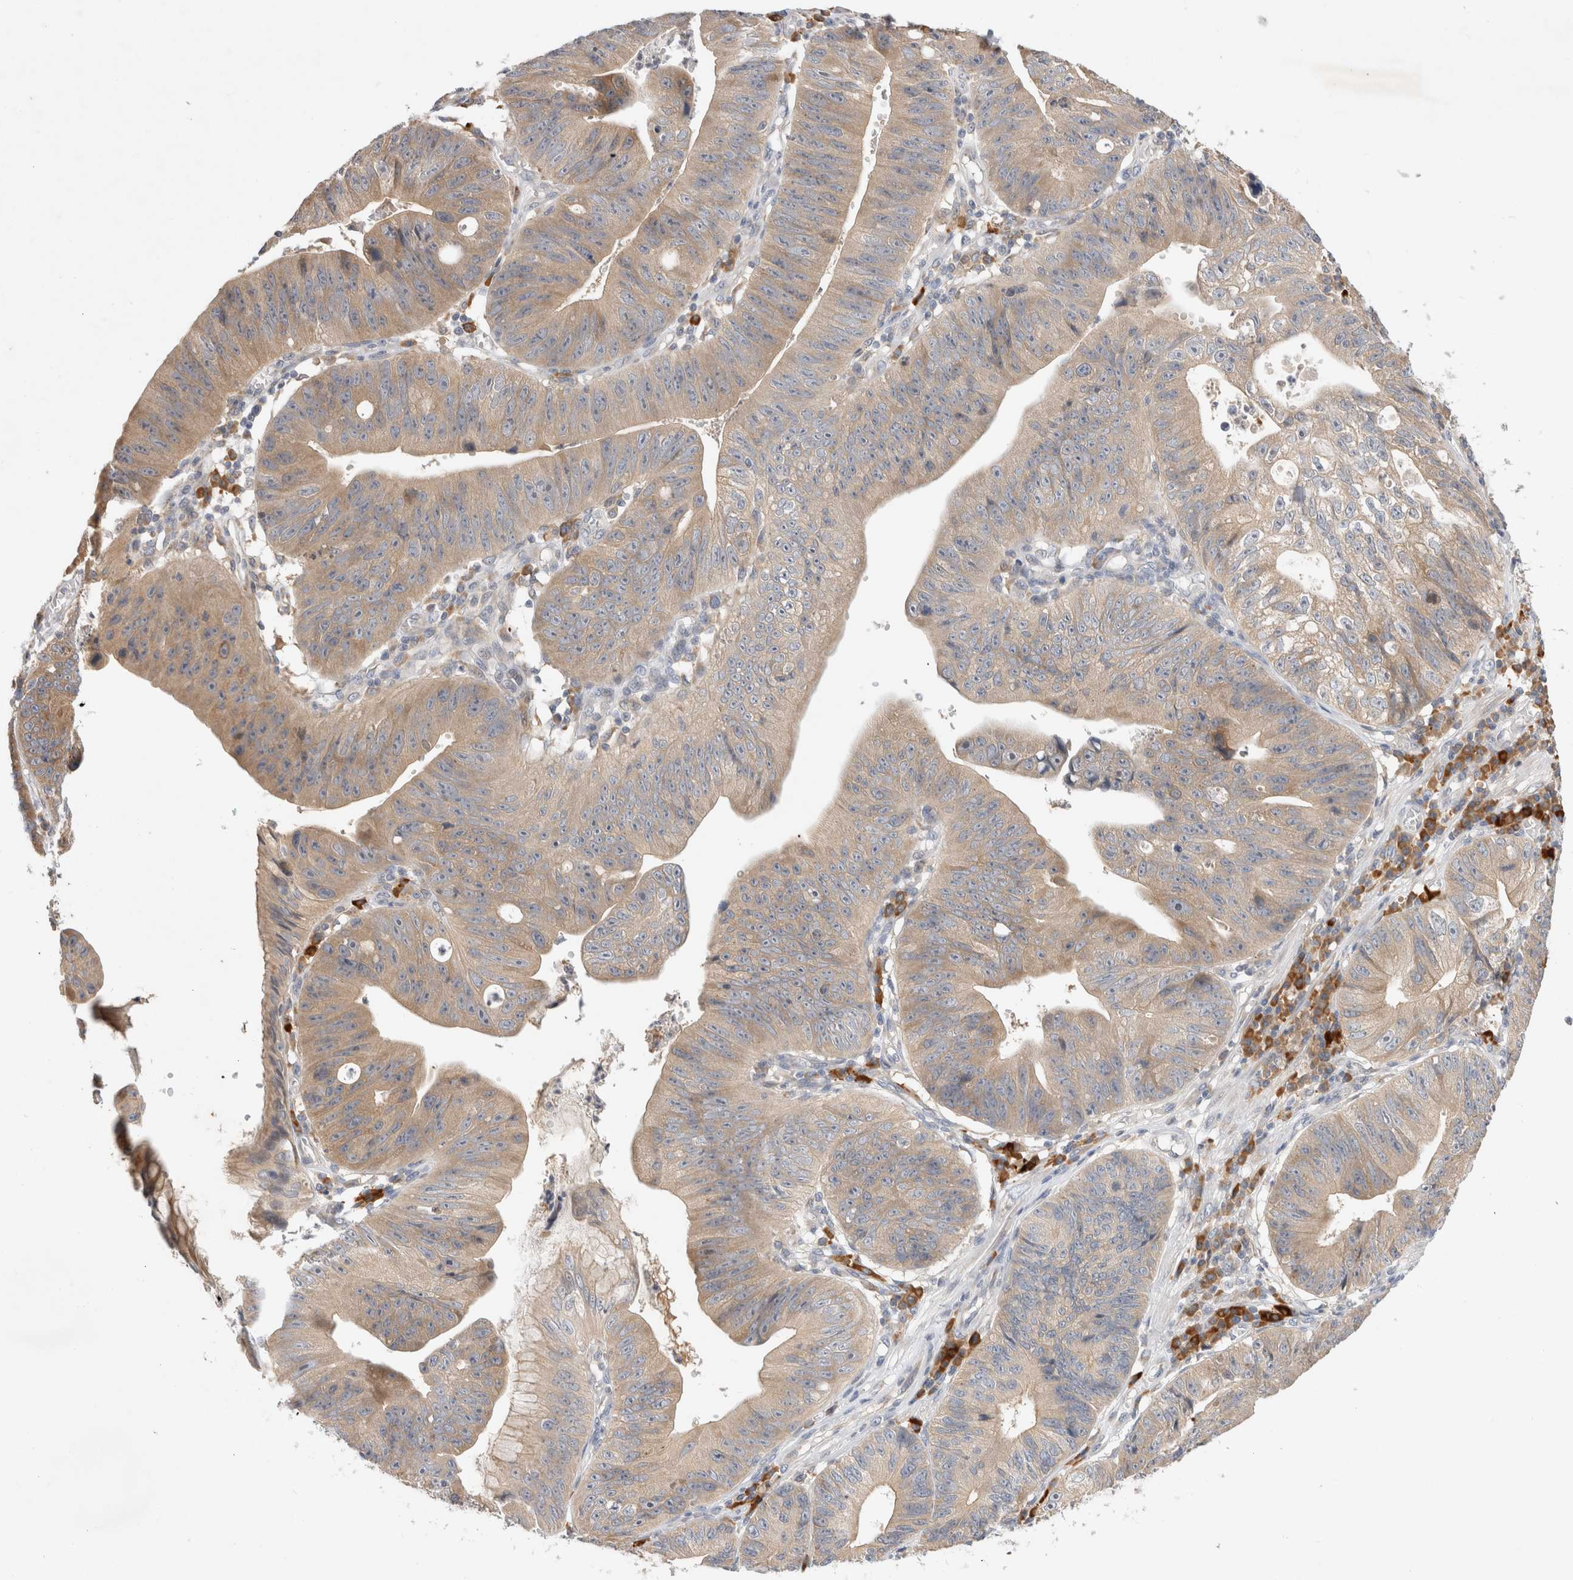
{"staining": {"intensity": "moderate", "quantity": "25%-75%", "location": "cytoplasmic/membranous"}, "tissue": "stomach cancer", "cell_type": "Tumor cells", "image_type": "cancer", "snomed": [{"axis": "morphology", "description": "Adenocarcinoma, NOS"}, {"axis": "topography", "description": "Stomach"}], "caption": "The immunohistochemical stain labels moderate cytoplasmic/membranous expression in tumor cells of stomach cancer tissue. (DAB IHC with brightfield microscopy, high magnification).", "gene": "NEDD4L", "patient": {"sex": "male", "age": 59}}